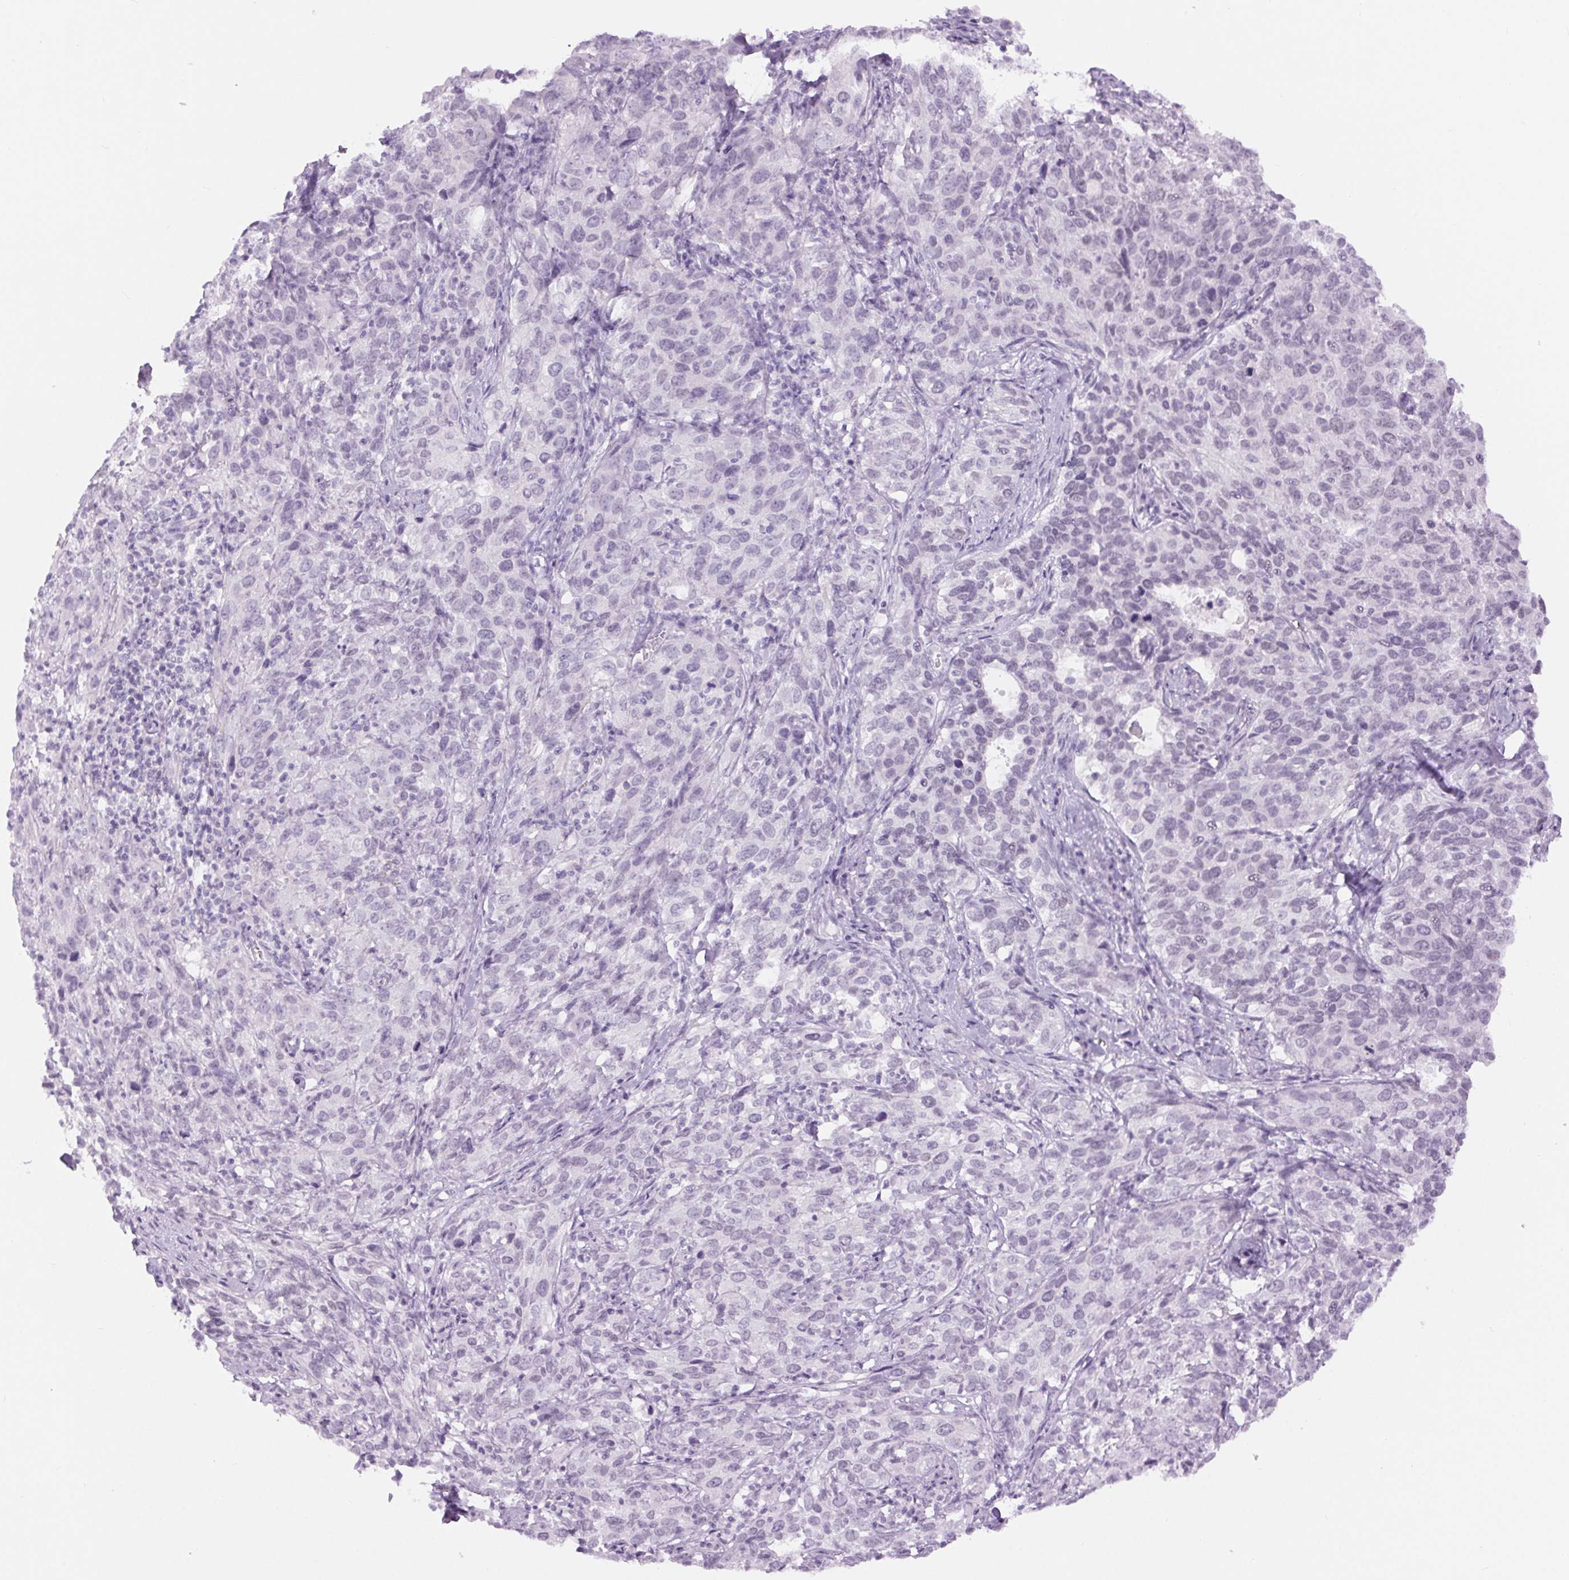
{"staining": {"intensity": "negative", "quantity": "none", "location": "none"}, "tissue": "cervical cancer", "cell_type": "Tumor cells", "image_type": "cancer", "snomed": [{"axis": "morphology", "description": "Squamous cell carcinoma, NOS"}, {"axis": "topography", "description": "Cervix"}], "caption": "Immunohistochemistry (IHC) of human cervical cancer reveals no positivity in tumor cells.", "gene": "BEND2", "patient": {"sex": "female", "age": 51}}